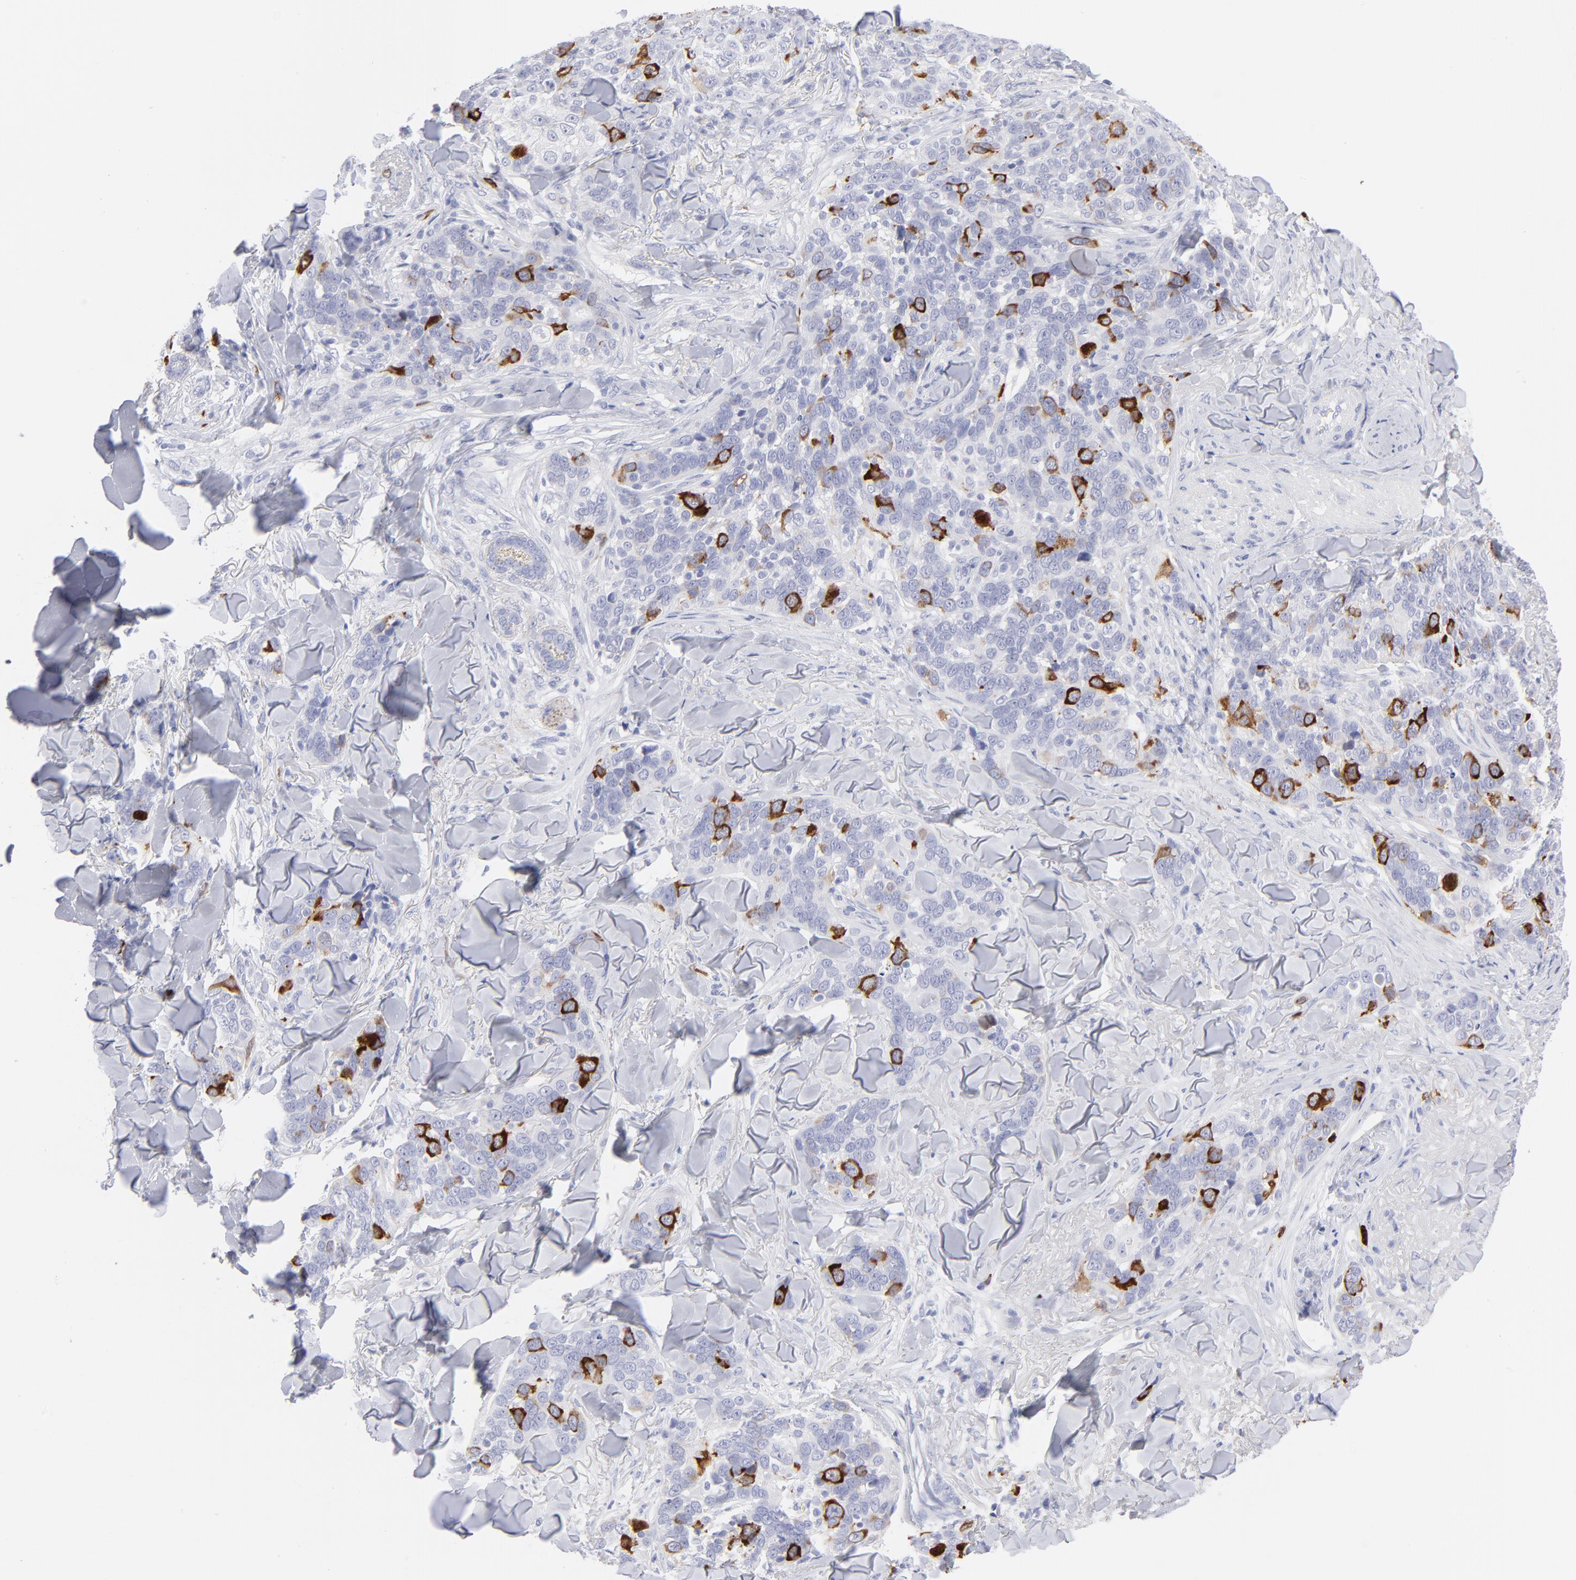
{"staining": {"intensity": "strong", "quantity": "<25%", "location": "cytoplasmic/membranous"}, "tissue": "skin cancer", "cell_type": "Tumor cells", "image_type": "cancer", "snomed": [{"axis": "morphology", "description": "Normal tissue, NOS"}, {"axis": "morphology", "description": "Squamous cell carcinoma, NOS"}, {"axis": "topography", "description": "Skin"}], "caption": "Protein staining of skin cancer tissue exhibits strong cytoplasmic/membranous positivity in approximately <25% of tumor cells.", "gene": "CCNB1", "patient": {"sex": "female", "age": 83}}